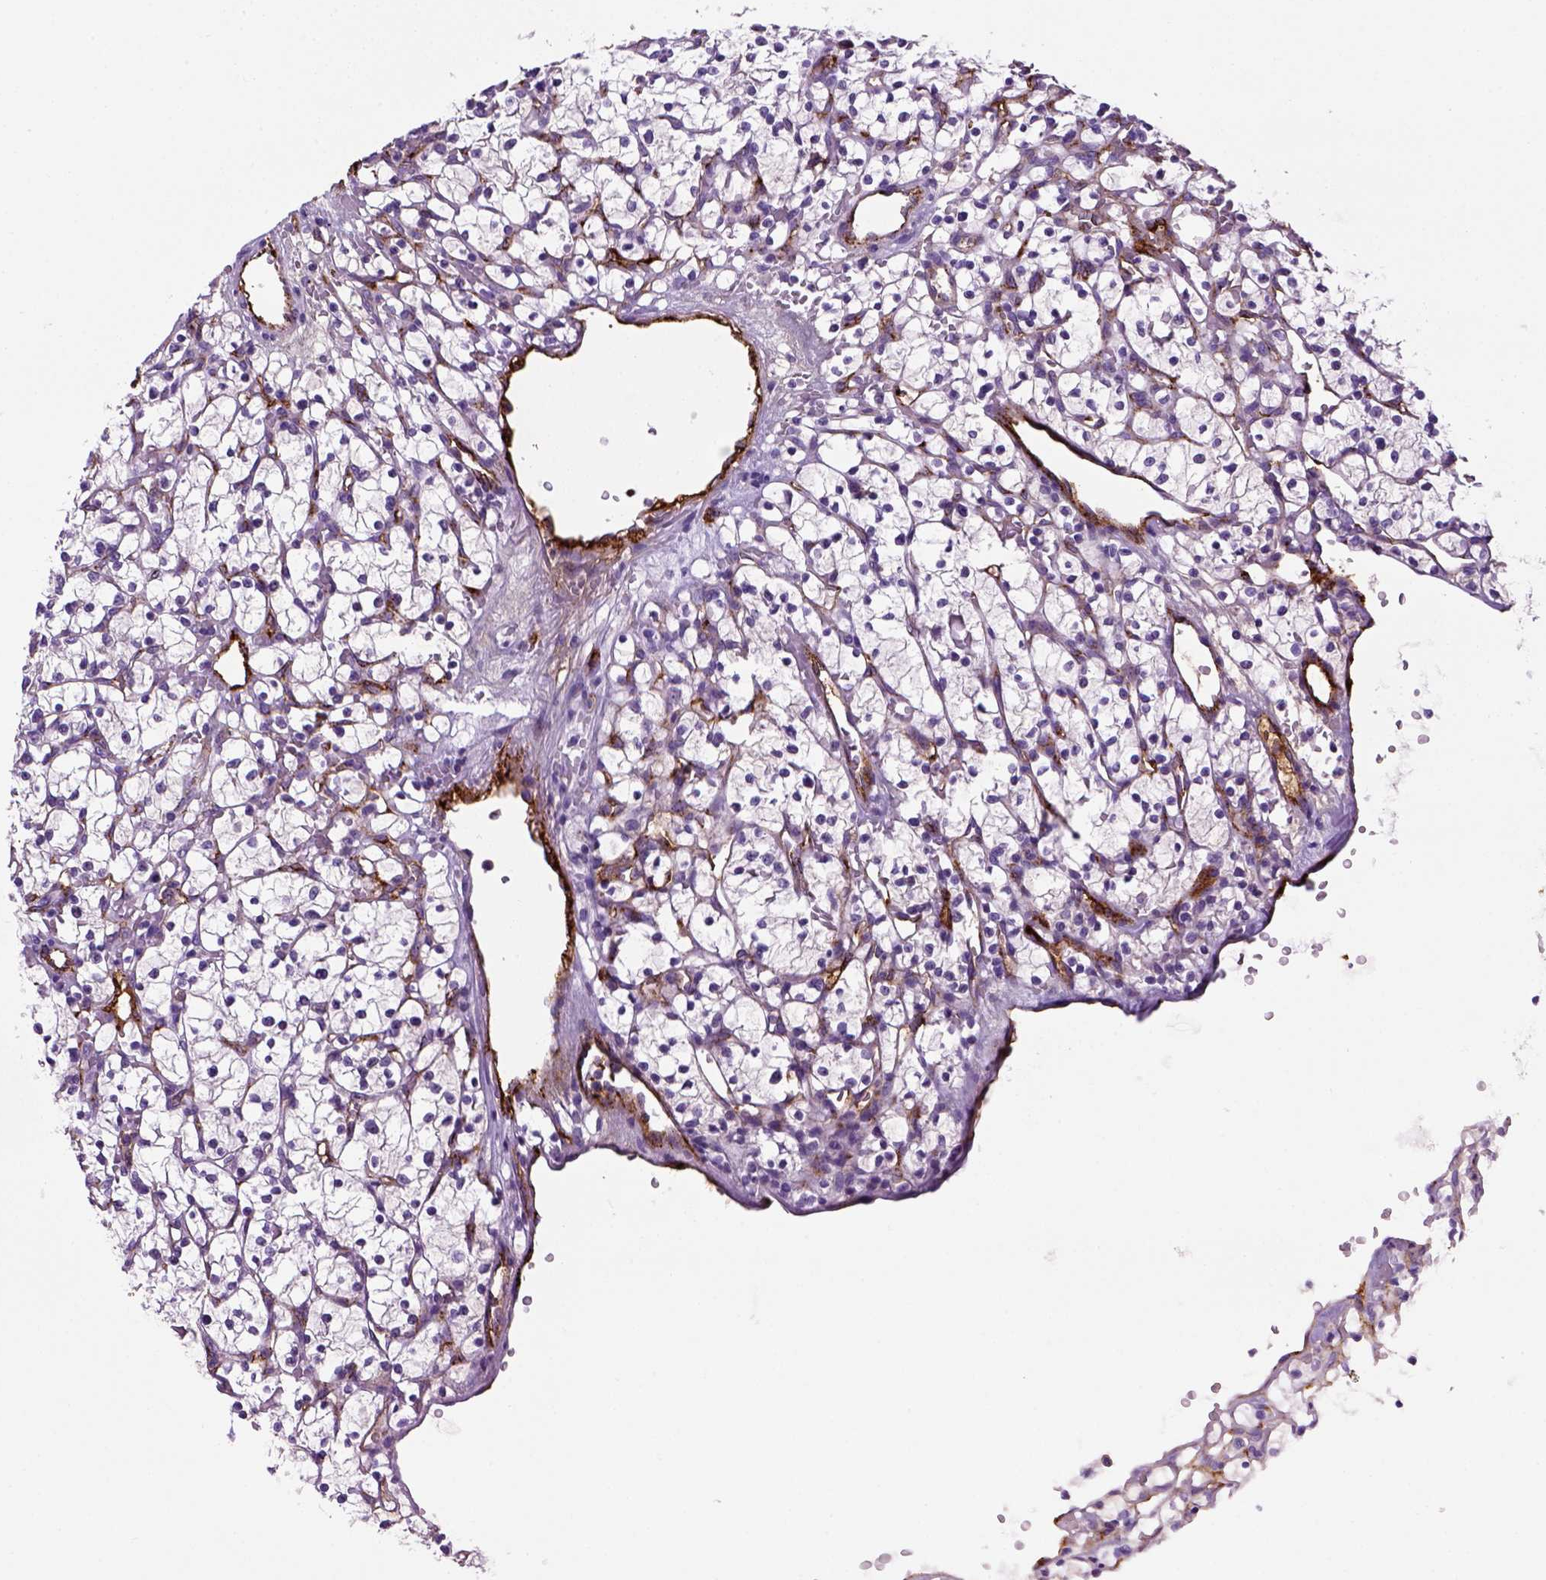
{"staining": {"intensity": "negative", "quantity": "none", "location": "none"}, "tissue": "renal cancer", "cell_type": "Tumor cells", "image_type": "cancer", "snomed": [{"axis": "morphology", "description": "Adenocarcinoma, NOS"}, {"axis": "topography", "description": "Kidney"}], "caption": "Immunohistochemistry image of neoplastic tissue: renal cancer stained with DAB reveals no significant protein staining in tumor cells.", "gene": "VWF", "patient": {"sex": "female", "age": 64}}